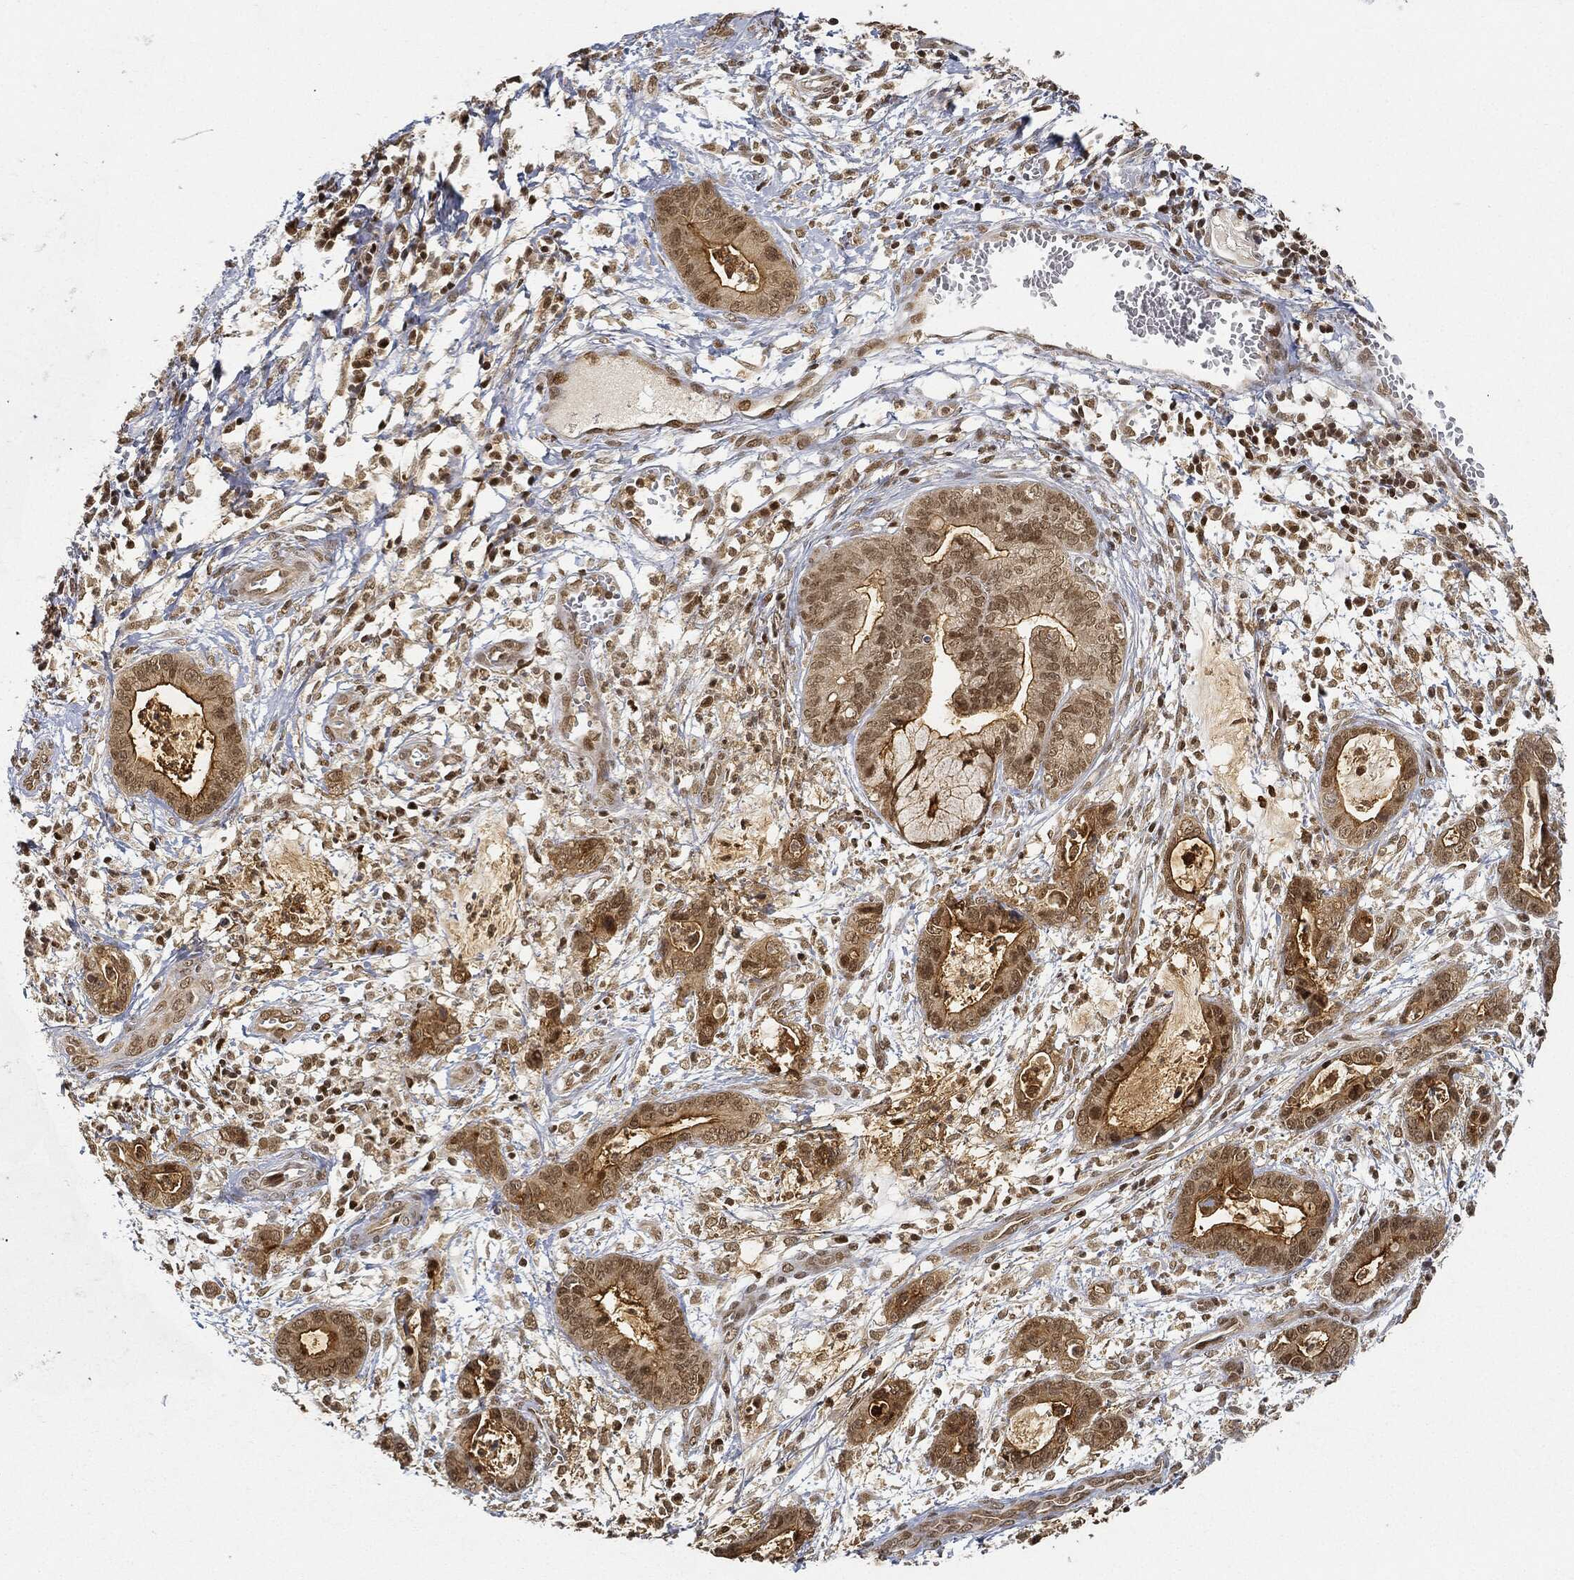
{"staining": {"intensity": "moderate", "quantity": "25%-75%", "location": "cytoplasmic/membranous,nuclear"}, "tissue": "cervical cancer", "cell_type": "Tumor cells", "image_type": "cancer", "snomed": [{"axis": "morphology", "description": "Adenocarcinoma, NOS"}, {"axis": "topography", "description": "Cervix"}], "caption": "Cervical cancer (adenocarcinoma) tissue displays moderate cytoplasmic/membranous and nuclear positivity in about 25%-75% of tumor cells, visualized by immunohistochemistry.", "gene": "CIB1", "patient": {"sex": "female", "age": 44}}